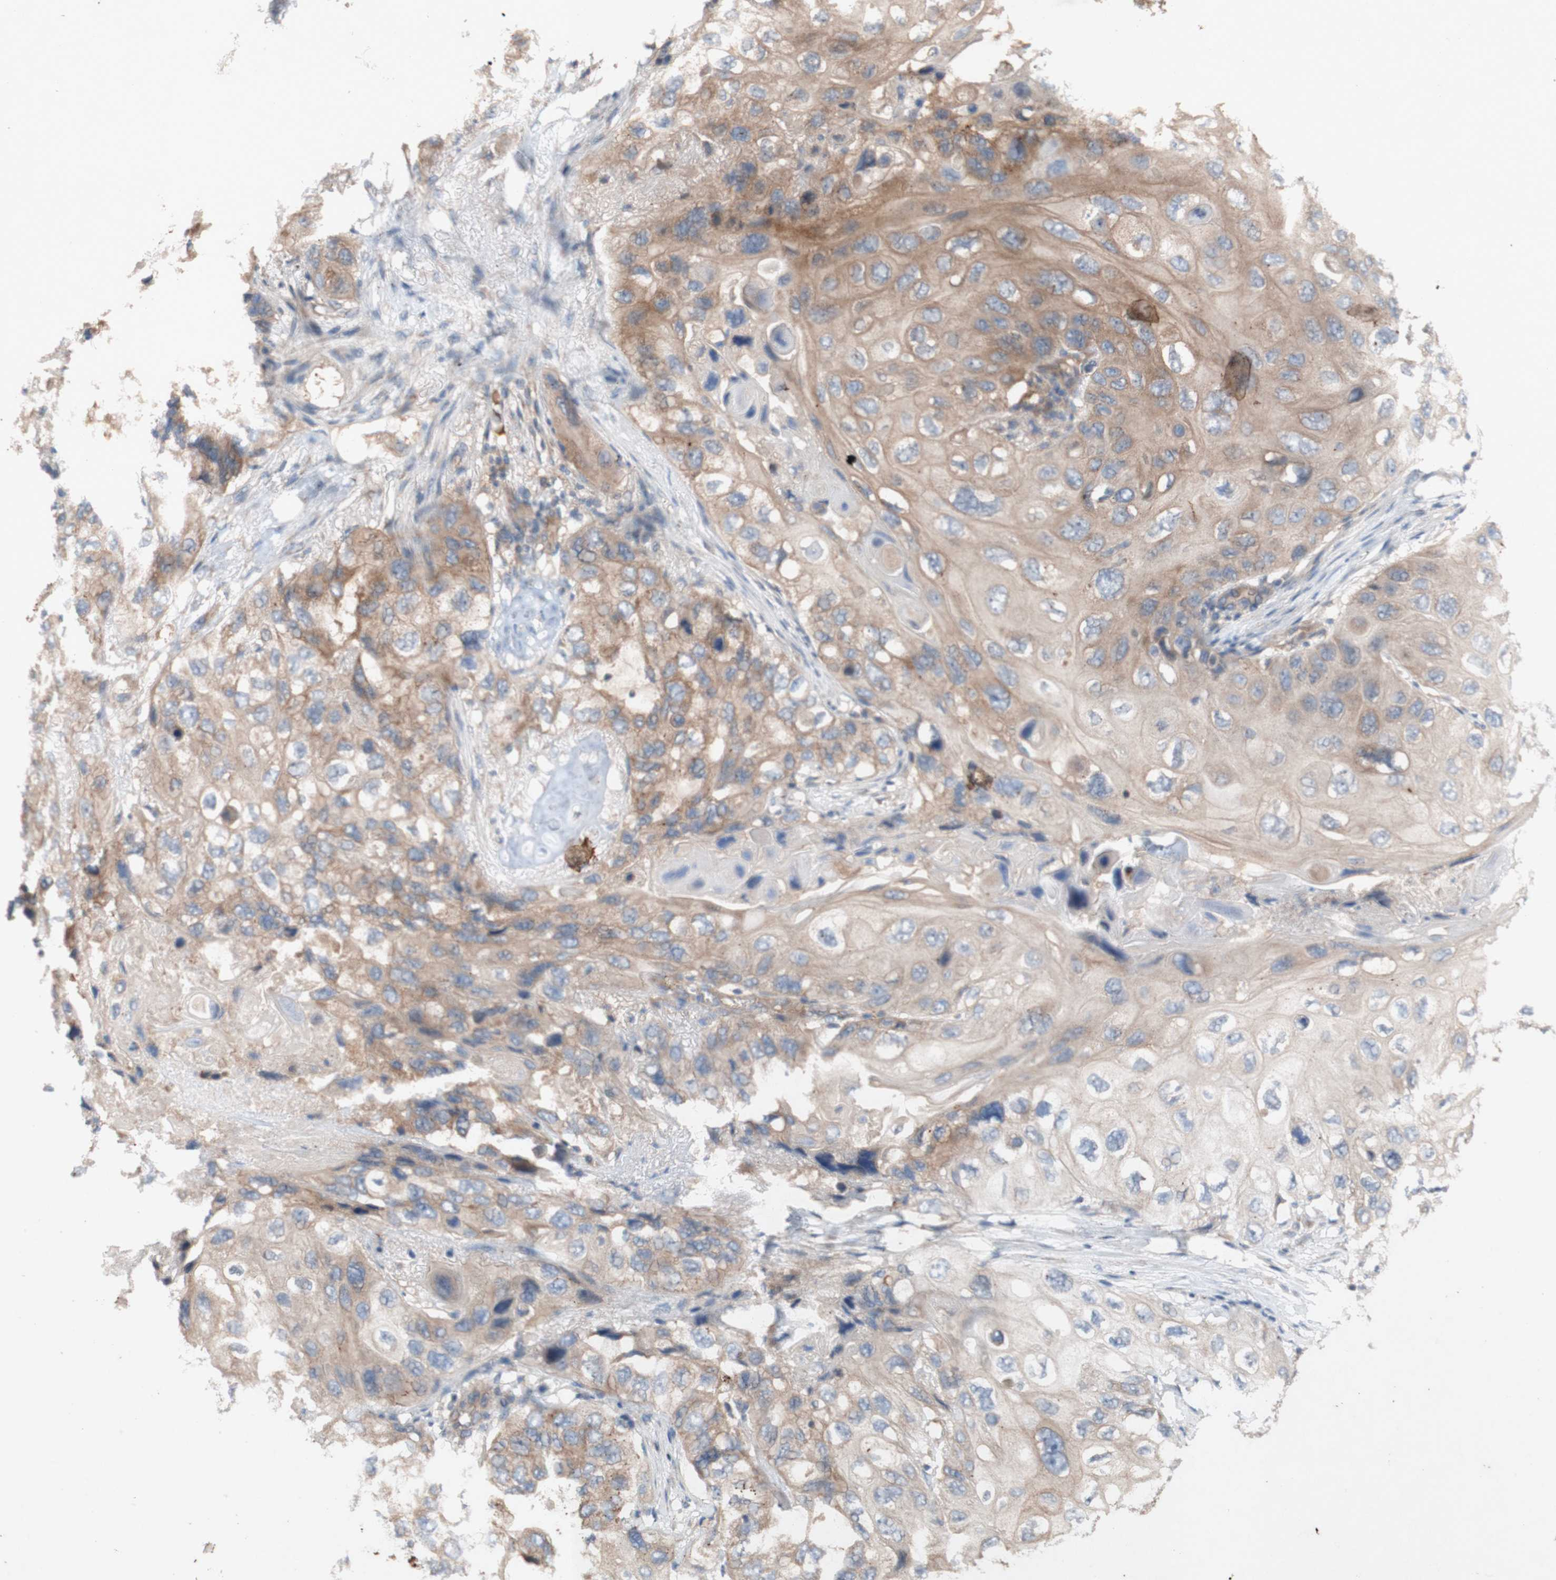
{"staining": {"intensity": "moderate", "quantity": ">75%", "location": "cytoplasmic/membranous"}, "tissue": "lung cancer", "cell_type": "Tumor cells", "image_type": "cancer", "snomed": [{"axis": "morphology", "description": "Squamous cell carcinoma, NOS"}, {"axis": "topography", "description": "Lung"}], "caption": "Lung cancer (squamous cell carcinoma) stained with a protein marker reveals moderate staining in tumor cells.", "gene": "TST", "patient": {"sex": "female", "age": 73}}